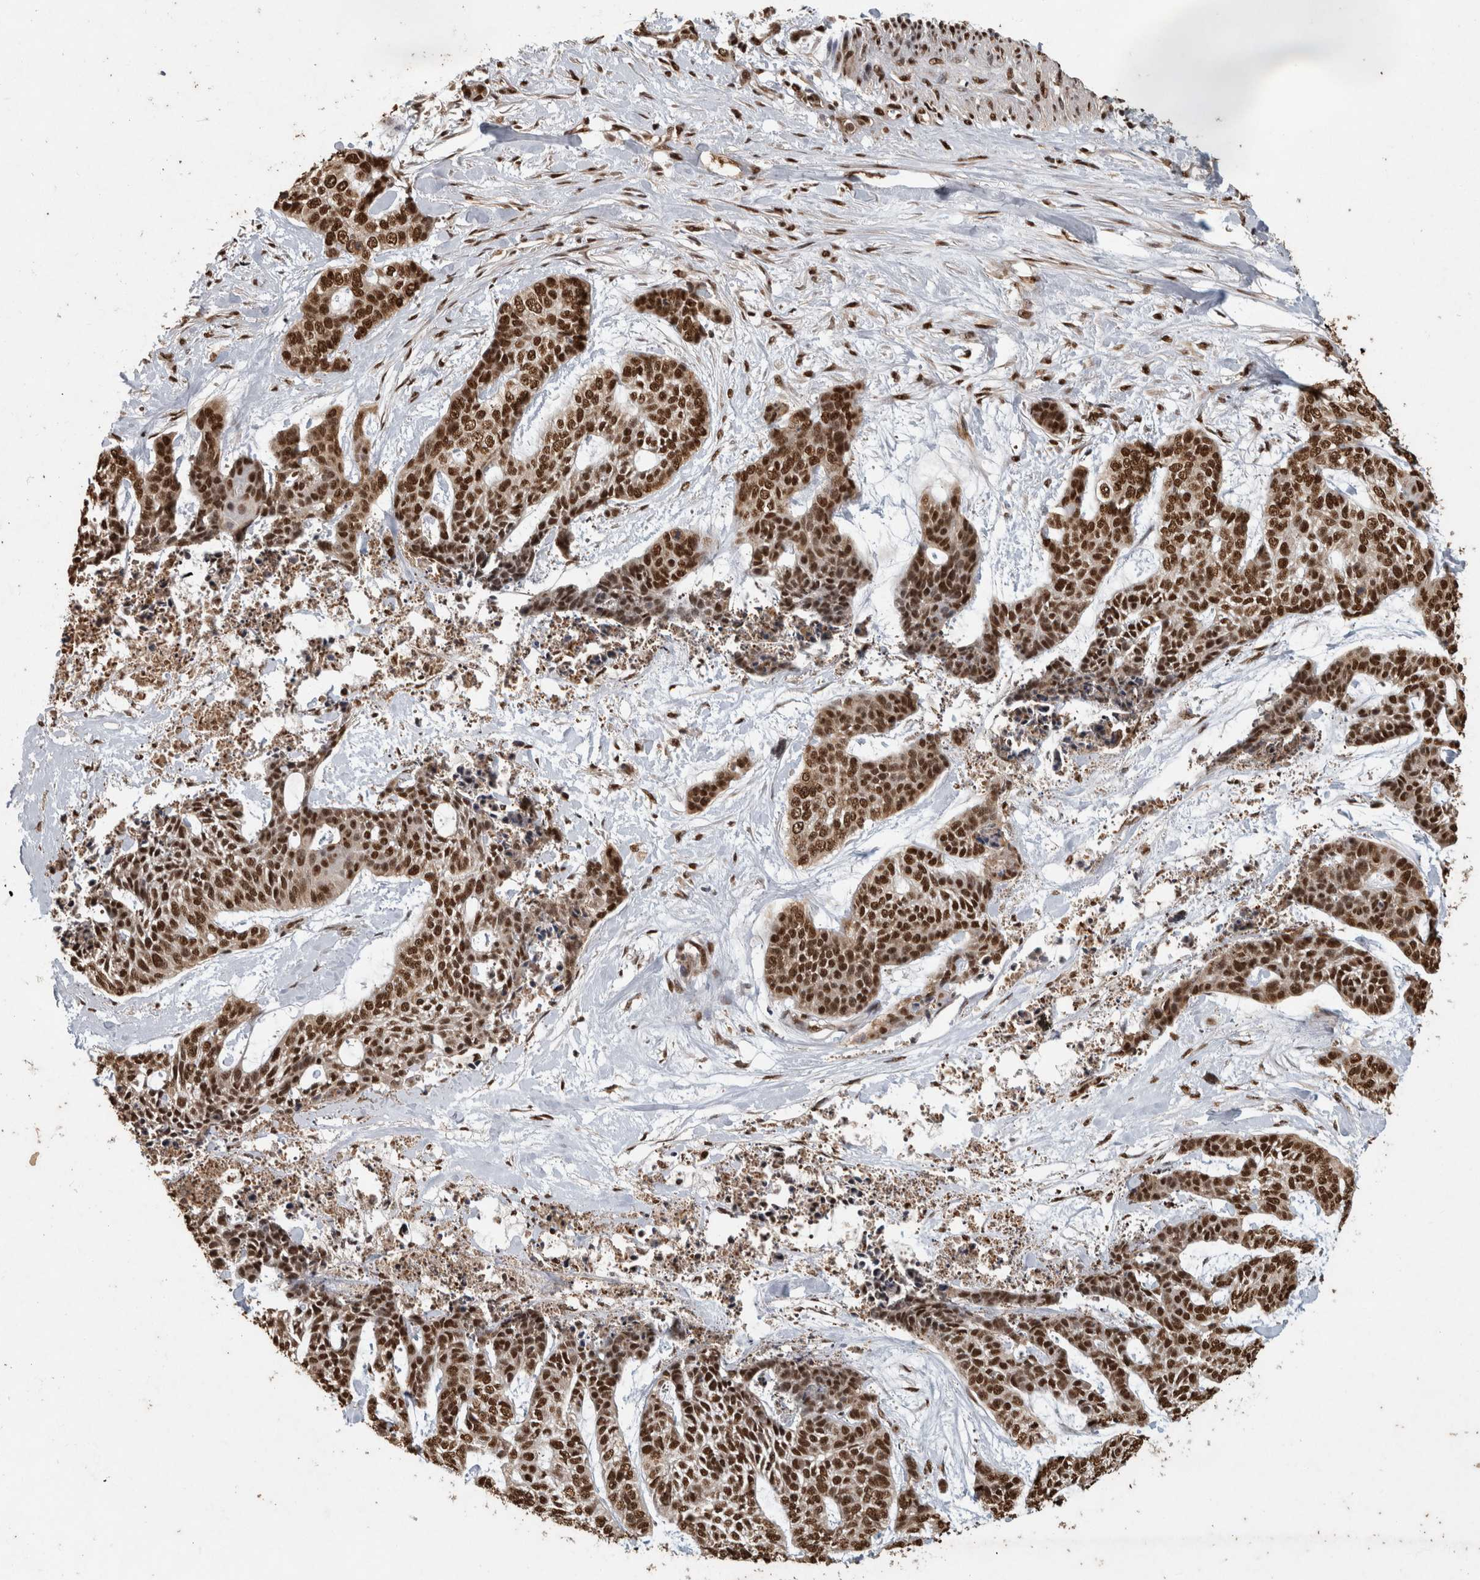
{"staining": {"intensity": "moderate", "quantity": ">75%", "location": "nuclear"}, "tissue": "skin cancer", "cell_type": "Tumor cells", "image_type": "cancer", "snomed": [{"axis": "morphology", "description": "Basal cell carcinoma"}, {"axis": "topography", "description": "Skin"}], "caption": "A brown stain highlights moderate nuclear expression of a protein in human skin cancer tumor cells. The protein of interest is shown in brown color, while the nuclei are stained blue.", "gene": "RAD50", "patient": {"sex": "female", "age": 64}}